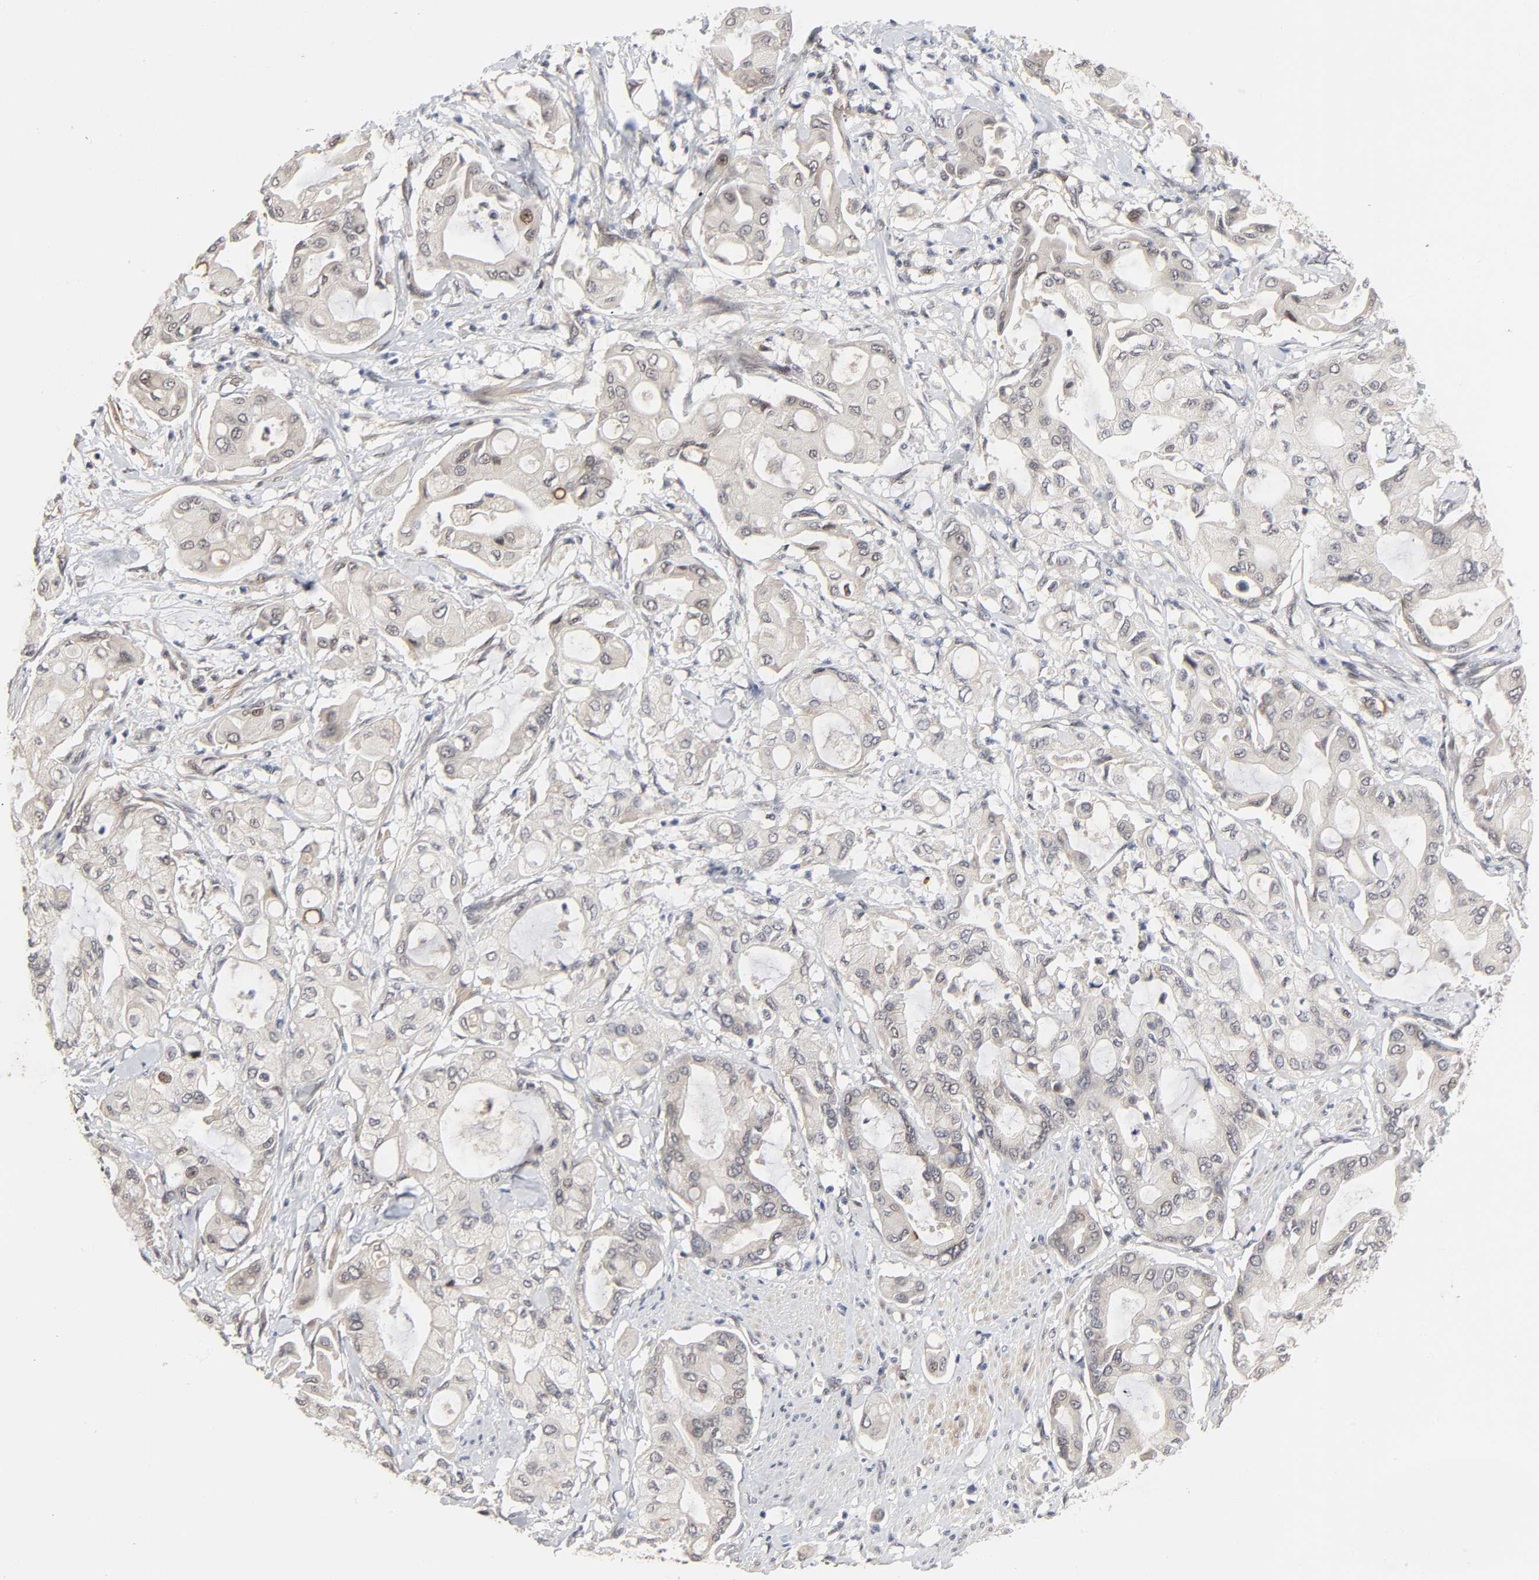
{"staining": {"intensity": "weak", "quantity": "25%-75%", "location": "nuclear"}, "tissue": "pancreatic cancer", "cell_type": "Tumor cells", "image_type": "cancer", "snomed": [{"axis": "morphology", "description": "Adenocarcinoma, NOS"}, {"axis": "morphology", "description": "Adenocarcinoma, metastatic, NOS"}, {"axis": "topography", "description": "Lymph node"}, {"axis": "topography", "description": "Pancreas"}, {"axis": "topography", "description": "Duodenum"}], "caption": "IHC photomicrograph of neoplastic tissue: human pancreatic metastatic adenocarcinoma stained using IHC reveals low levels of weak protein expression localized specifically in the nuclear of tumor cells, appearing as a nuclear brown color.", "gene": "ZKSCAN8", "patient": {"sex": "female", "age": 64}}